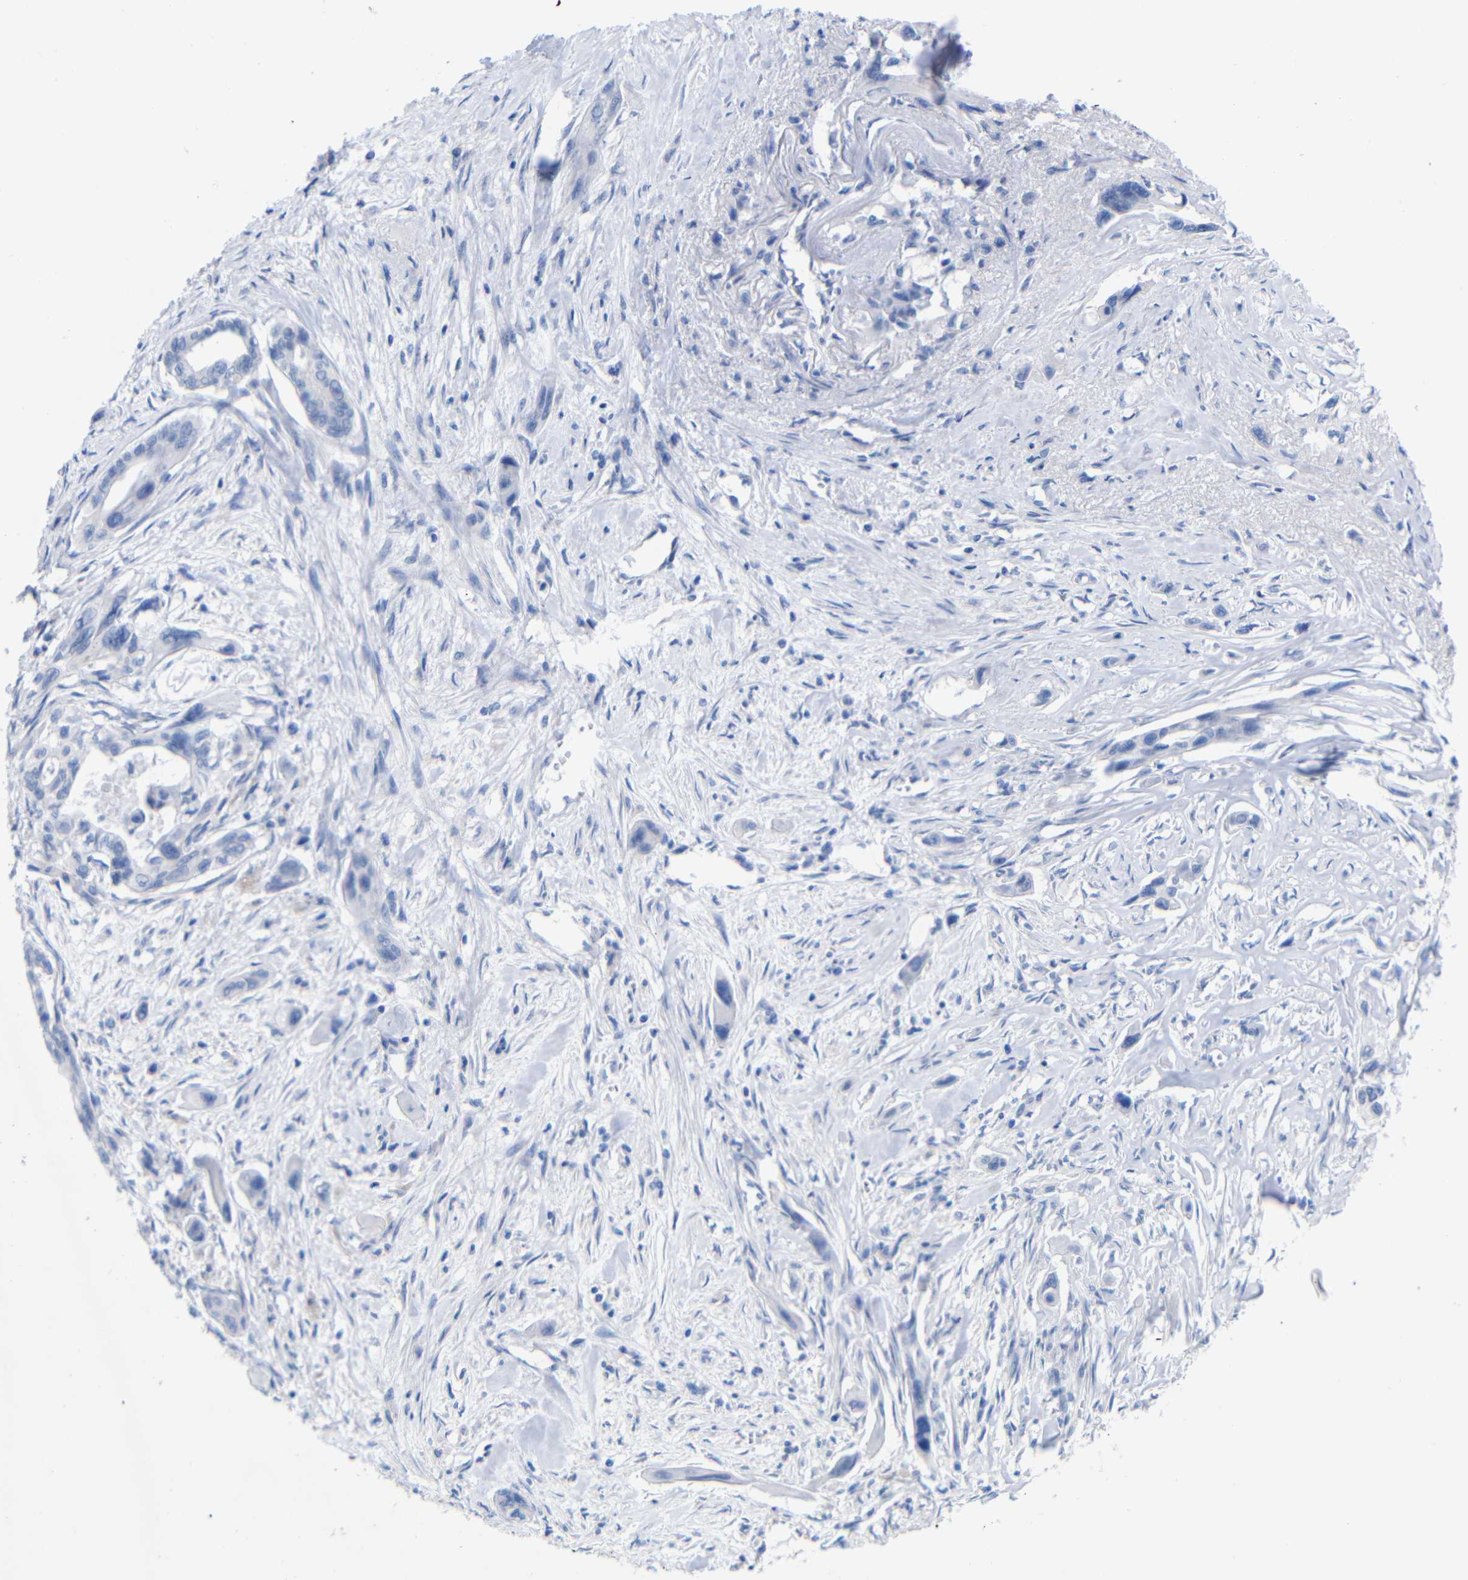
{"staining": {"intensity": "negative", "quantity": "none", "location": "none"}, "tissue": "pancreatic cancer", "cell_type": "Tumor cells", "image_type": "cancer", "snomed": [{"axis": "morphology", "description": "Adenocarcinoma, NOS"}, {"axis": "topography", "description": "Pancreas"}], "caption": "This is an immunohistochemistry micrograph of pancreatic cancer. There is no expression in tumor cells.", "gene": "CGNL1", "patient": {"sex": "male", "age": 73}}